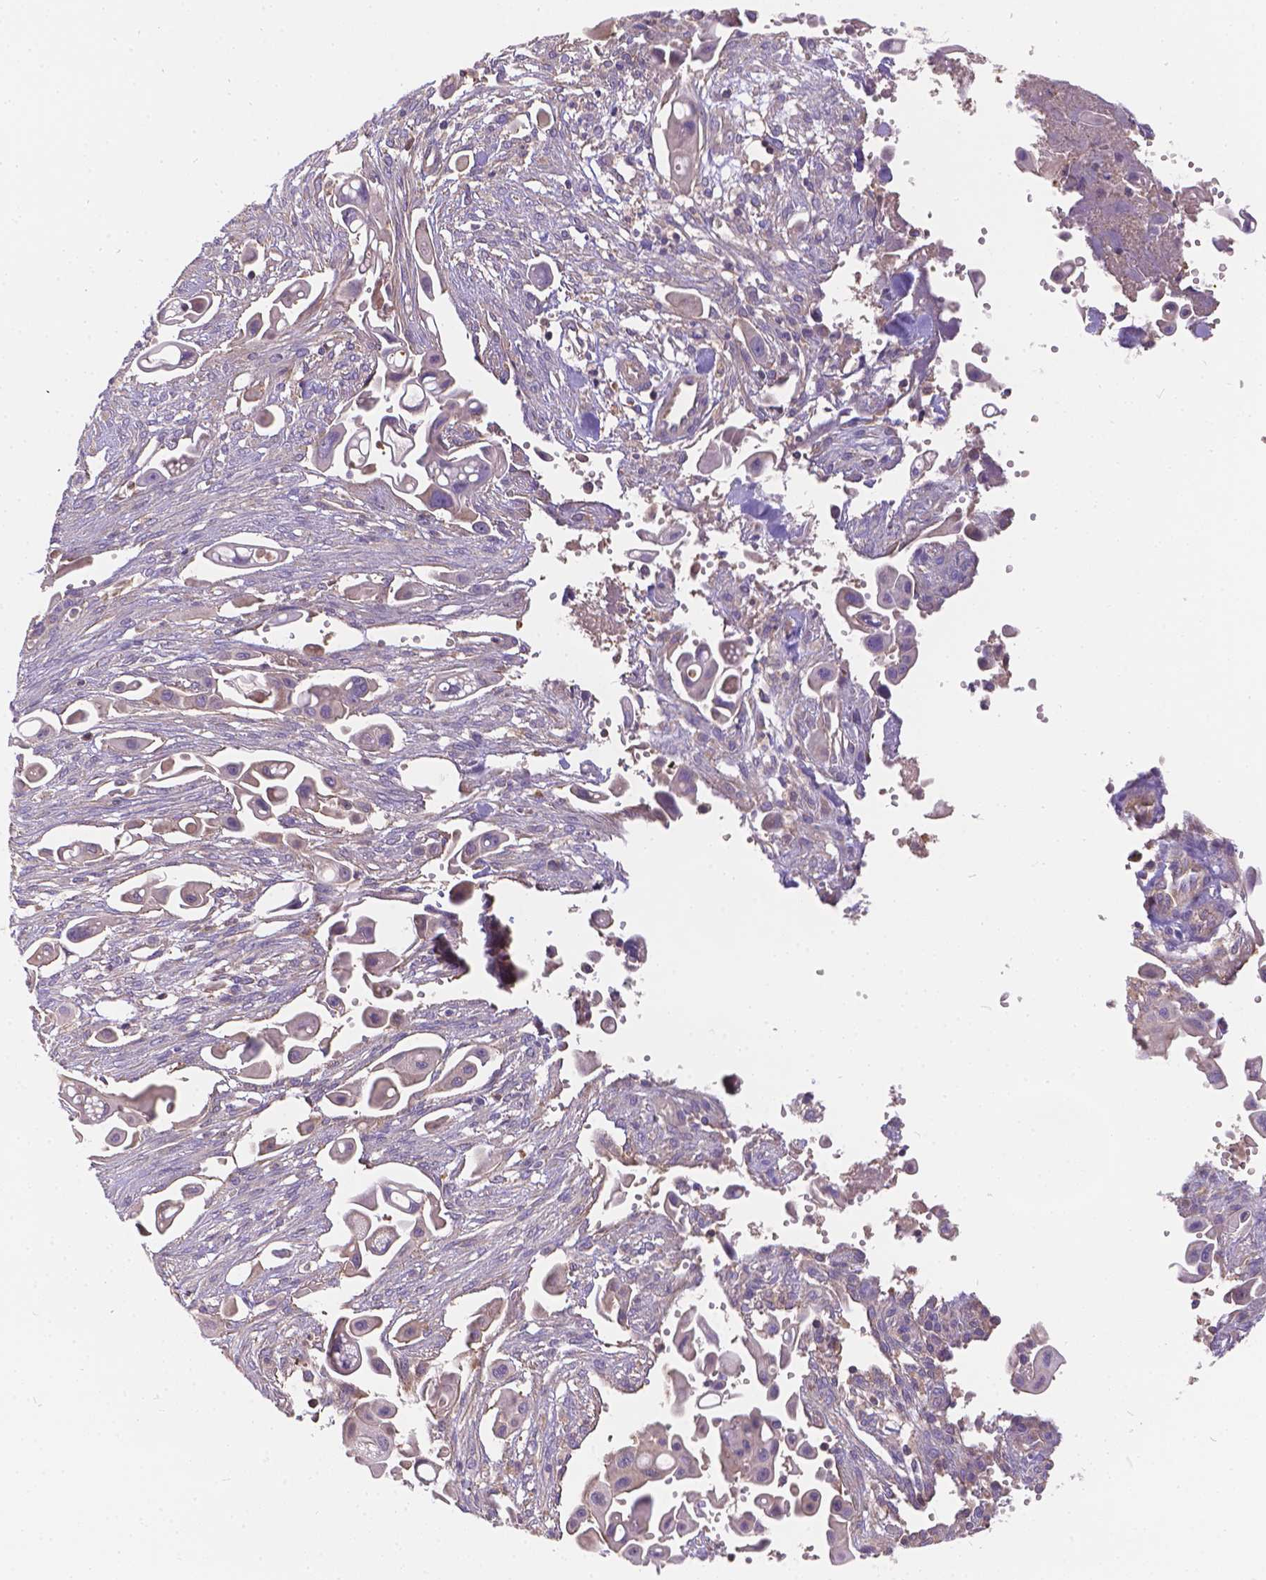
{"staining": {"intensity": "negative", "quantity": "none", "location": "none"}, "tissue": "pancreatic cancer", "cell_type": "Tumor cells", "image_type": "cancer", "snomed": [{"axis": "morphology", "description": "Adenocarcinoma, NOS"}, {"axis": "topography", "description": "Pancreas"}], "caption": "DAB (3,3'-diaminobenzidine) immunohistochemical staining of human pancreatic cancer reveals no significant staining in tumor cells. The staining was performed using DAB (3,3'-diaminobenzidine) to visualize the protein expression in brown, while the nuclei were stained in blue with hematoxylin (Magnification: 20x).", "gene": "CDK10", "patient": {"sex": "male", "age": 50}}